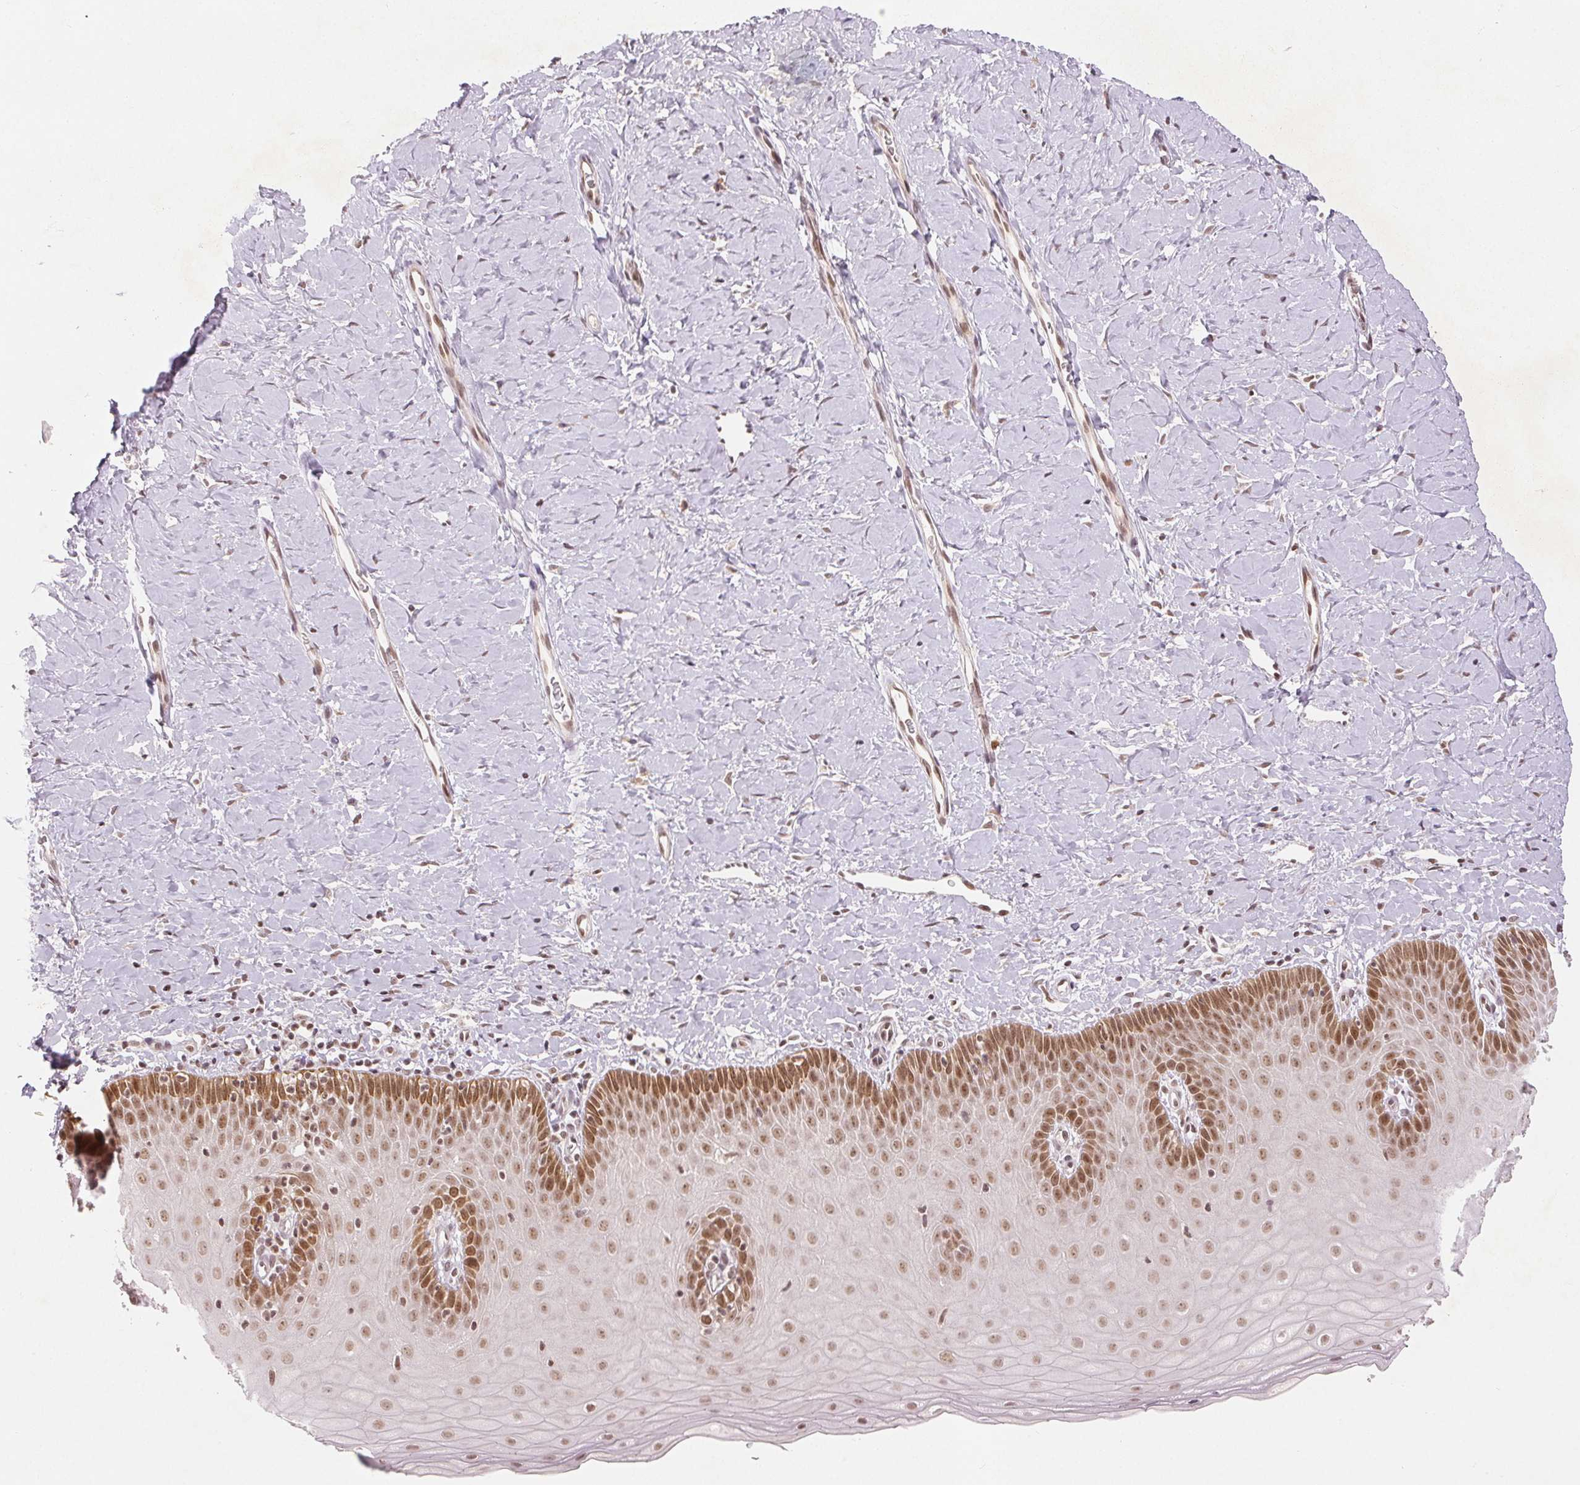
{"staining": {"intensity": "moderate", "quantity": ">75%", "location": "nuclear"}, "tissue": "cervix", "cell_type": "Glandular cells", "image_type": "normal", "snomed": [{"axis": "morphology", "description": "Normal tissue, NOS"}, {"axis": "topography", "description": "Cervix"}], "caption": "Moderate nuclear positivity for a protein is present in about >75% of glandular cells of unremarkable cervix using immunohistochemistry.", "gene": "DEK", "patient": {"sex": "female", "age": 37}}